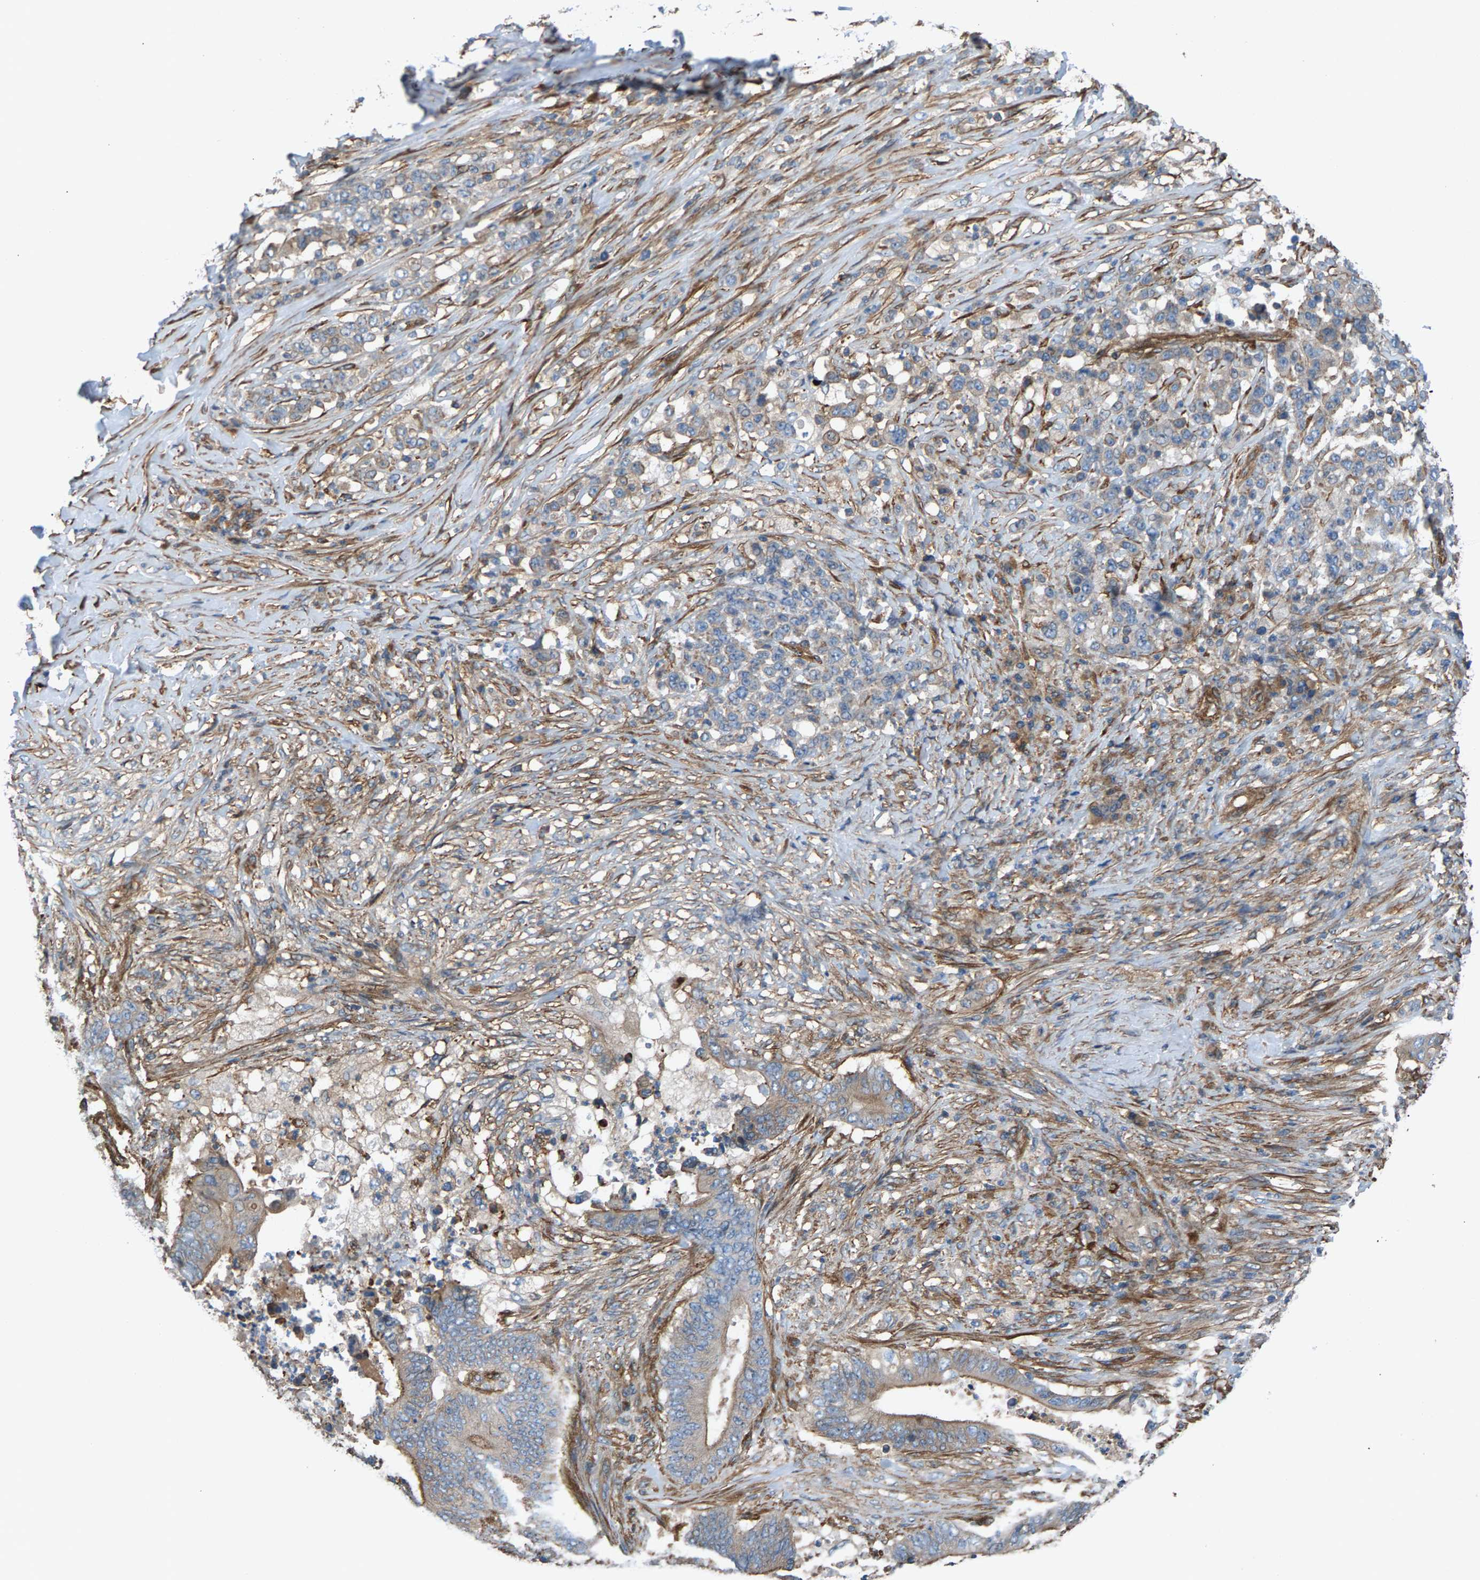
{"staining": {"intensity": "moderate", "quantity": "<25%", "location": "cytoplasmic/membranous"}, "tissue": "stomach cancer", "cell_type": "Tumor cells", "image_type": "cancer", "snomed": [{"axis": "morphology", "description": "Adenocarcinoma, NOS"}, {"axis": "topography", "description": "Stomach"}], "caption": "Human stomach adenocarcinoma stained with a brown dye displays moderate cytoplasmic/membranous positive staining in about <25% of tumor cells.", "gene": "PDCL", "patient": {"sex": "female", "age": 73}}